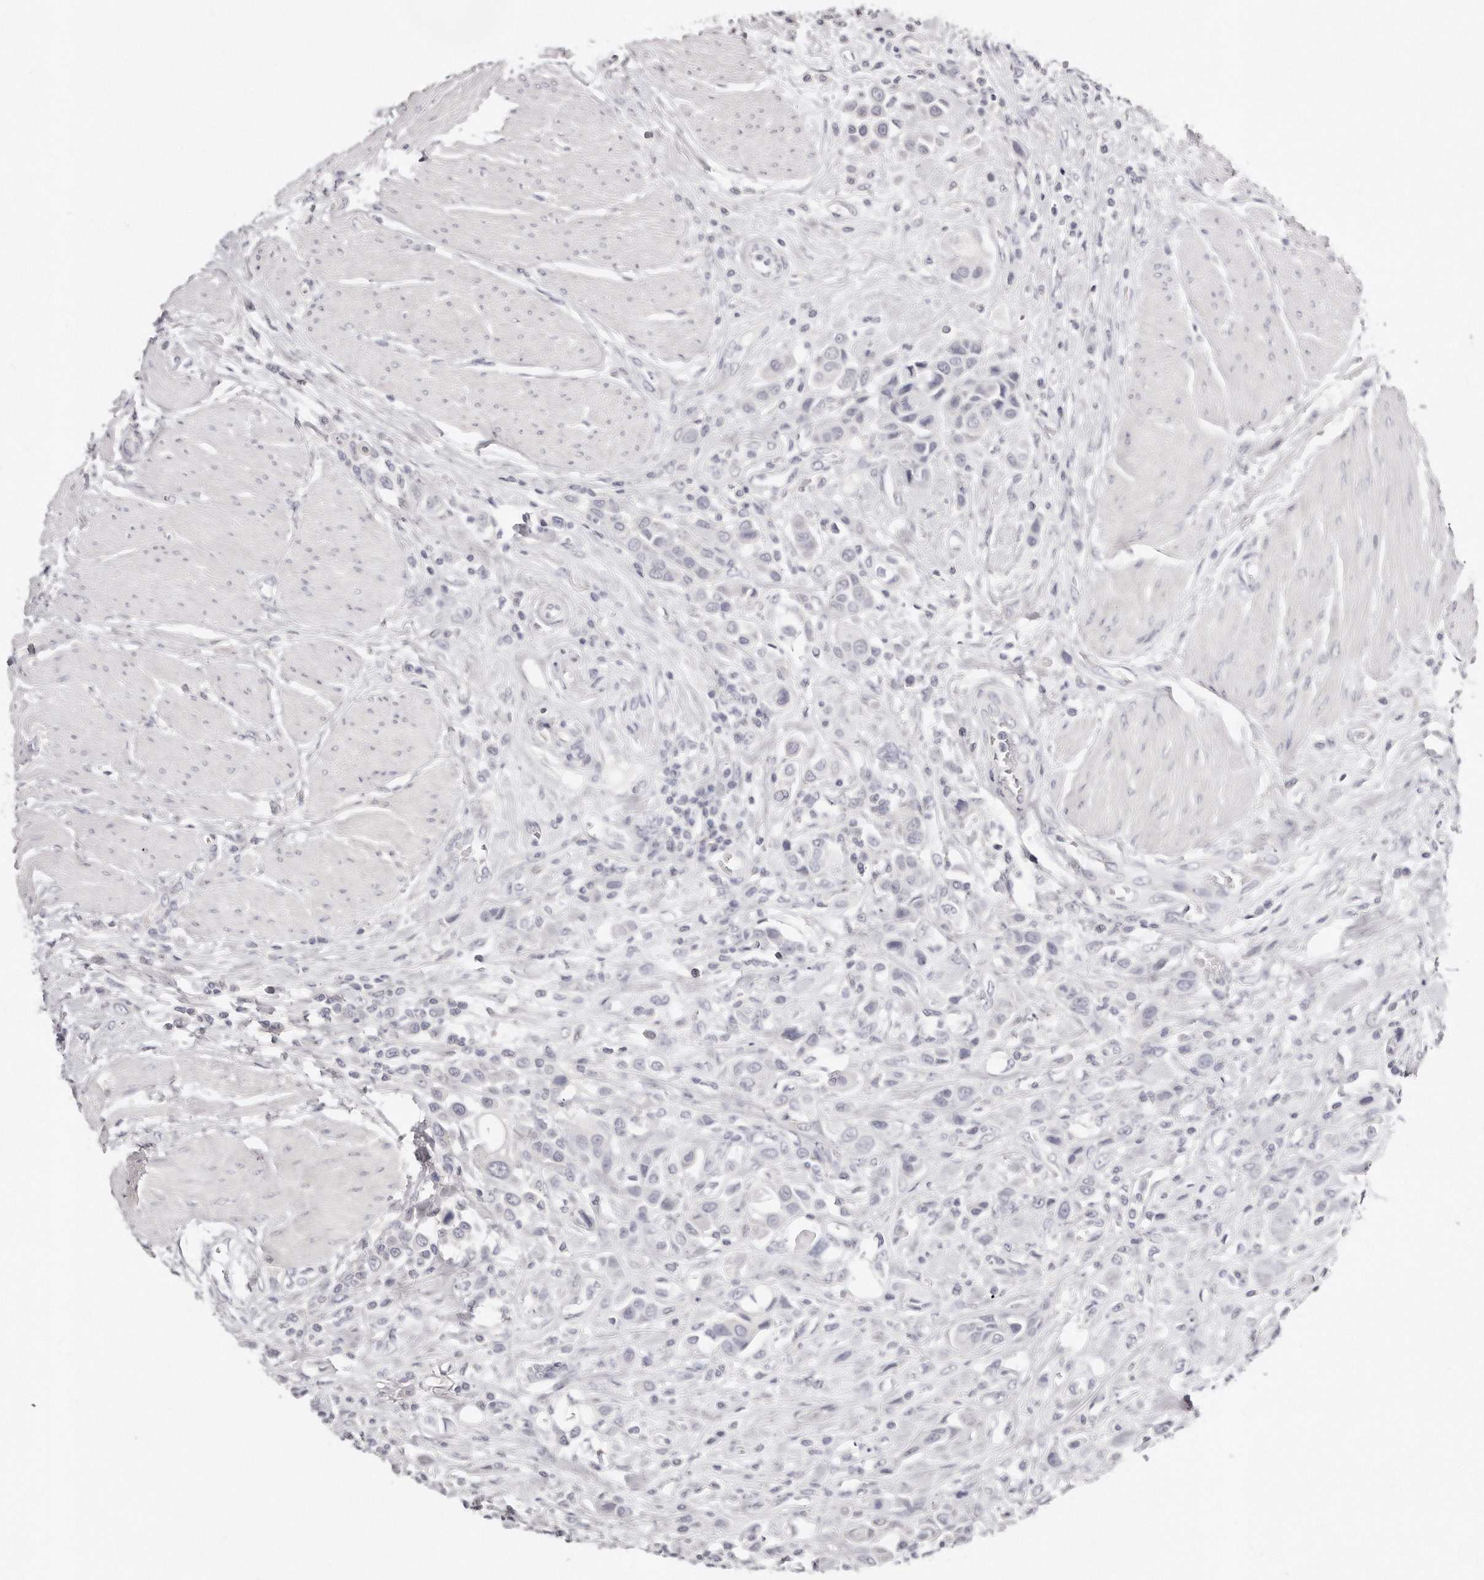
{"staining": {"intensity": "negative", "quantity": "none", "location": "none"}, "tissue": "urothelial cancer", "cell_type": "Tumor cells", "image_type": "cancer", "snomed": [{"axis": "morphology", "description": "Urothelial carcinoma, High grade"}, {"axis": "topography", "description": "Urinary bladder"}], "caption": "Immunohistochemistry photomicrograph of neoplastic tissue: urothelial cancer stained with DAB displays no significant protein positivity in tumor cells. (DAB (3,3'-diaminobenzidine) immunohistochemistry (IHC) visualized using brightfield microscopy, high magnification).", "gene": "AKNAD1", "patient": {"sex": "male", "age": 50}}